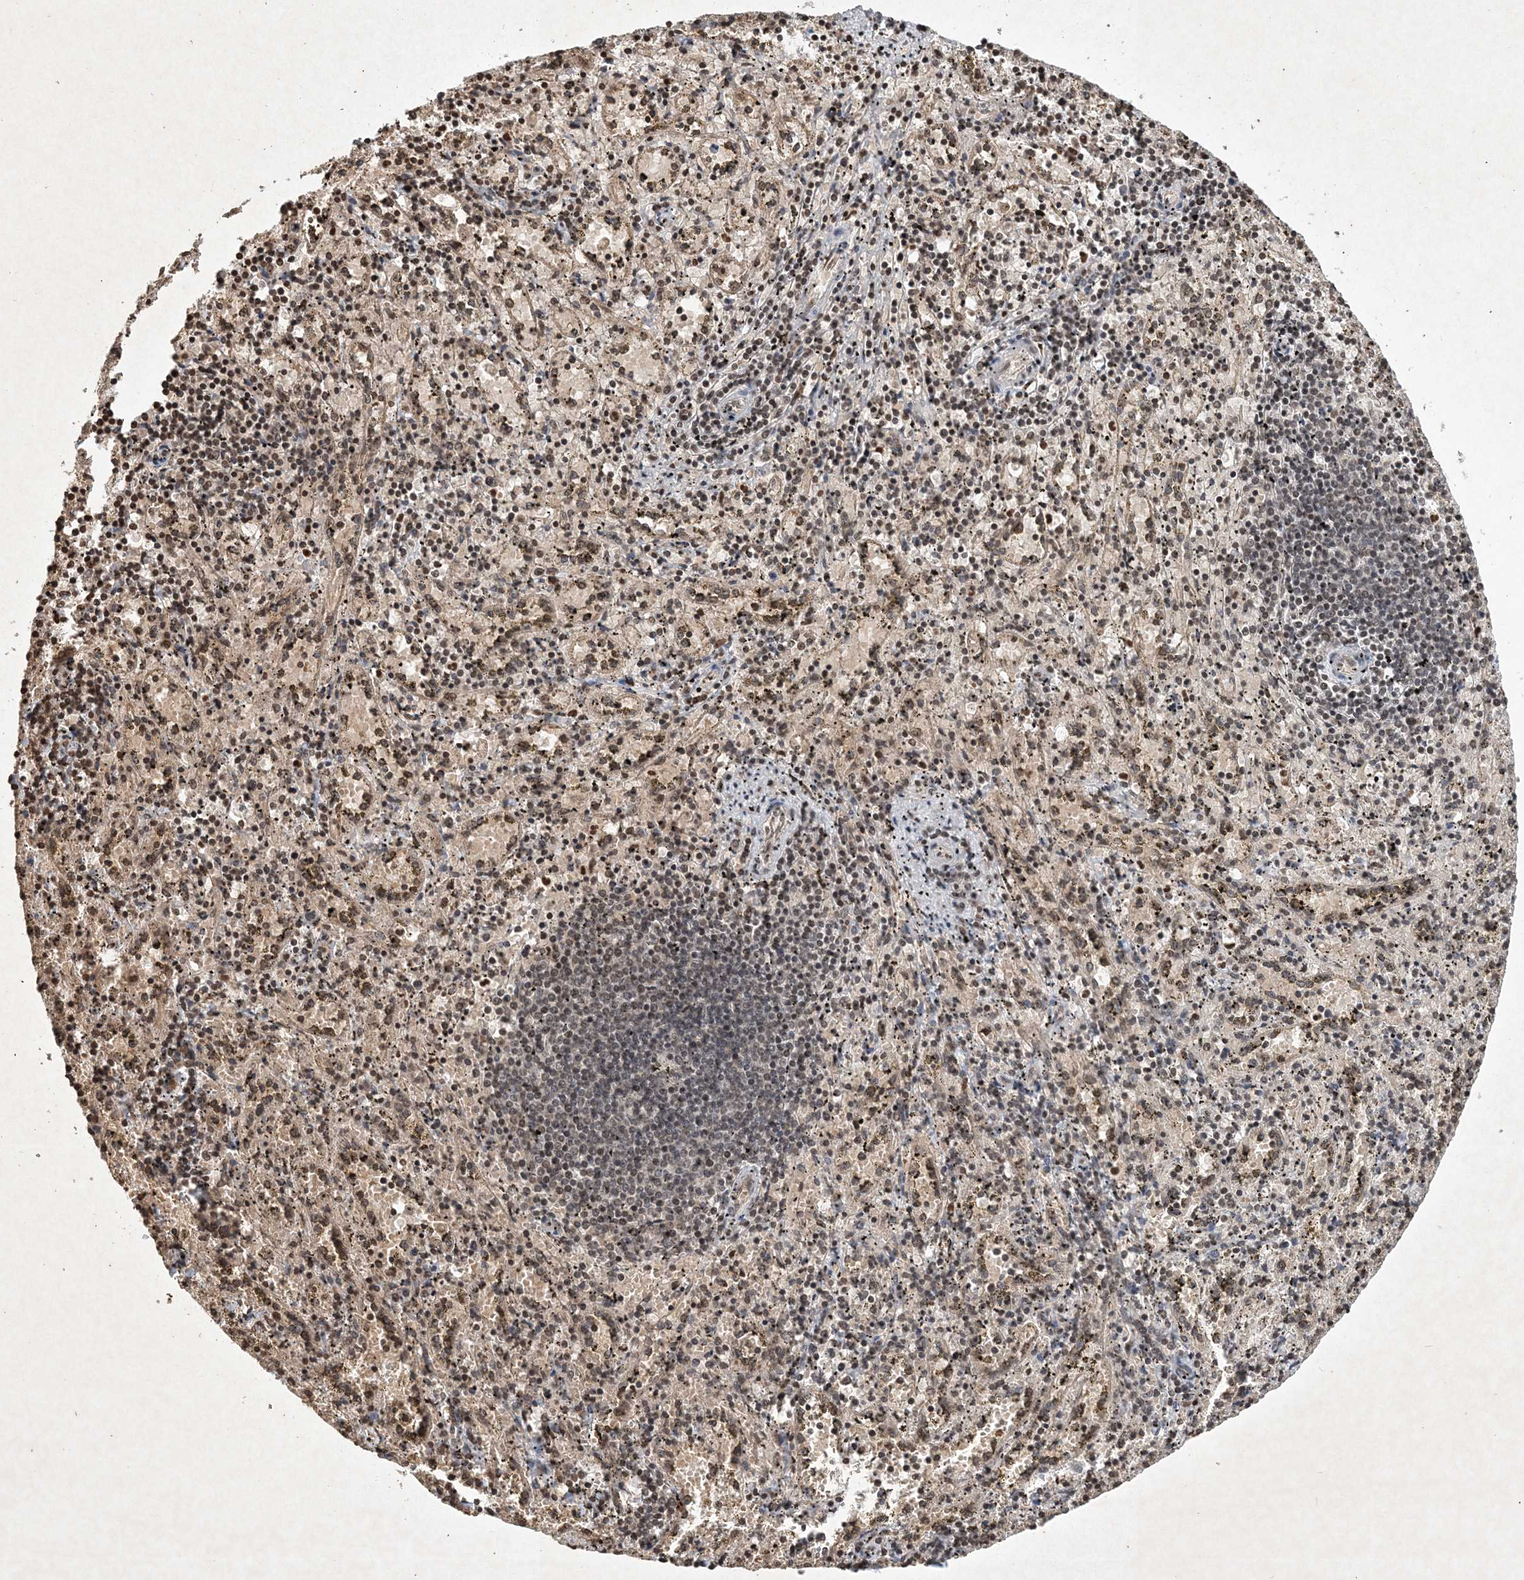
{"staining": {"intensity": "moderate", "quantity": "25%-75%", "location": "nuclear"}, "tissue": "spleen", "cell_type": "Cells in red pulp", "image_type": "normal", "snomed": [{"axis": "morphology", "description": "Normal tissue, NOS"}, {"axis": "topography", "description": "Spleen"}], "caption": "The micrograph shows staining of benign spleen, revealing moderate nuclear protein positivity (brown color) within cells in red pulp.", "gene": "NEDD9", "patient": {"sex": "male", "age": 11}}